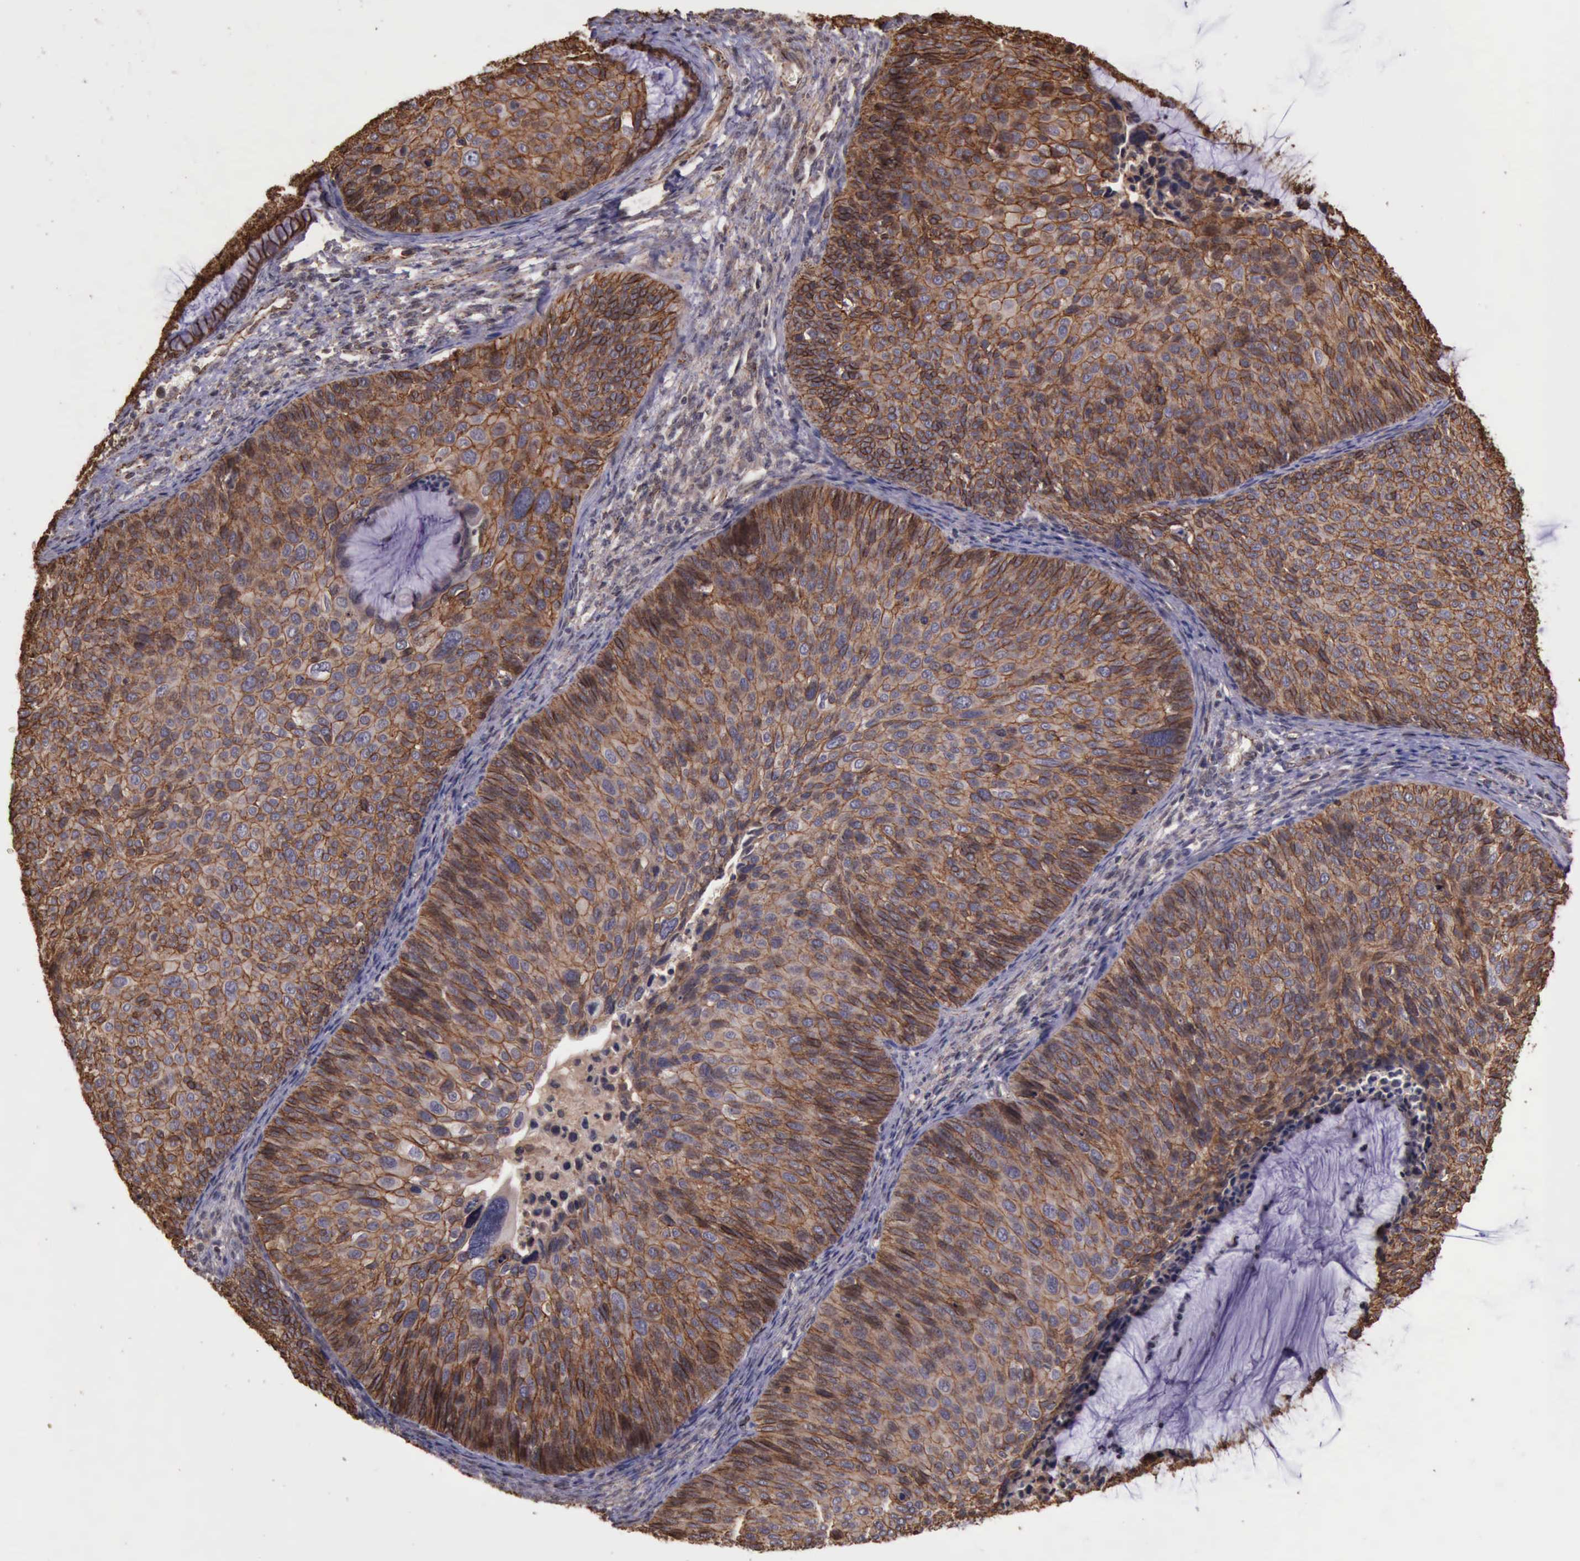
{"staining": {"intensity": "moderate", "quantity": ">75%", "location": "cytoplasmic/membranous"}, "tissue": "cervical cancer", "cell_type": "Tumor cells", "image_type": "cancer", "snomed": [{"axis": "morphology", "description": "Squamous cell carcinoma, NOS"}, {"axis": "topography", "description": "Cervix"}], "caption": "Human cervical cancer stained with a brown dye displays moderate cytoplasmic/membranous positive staining in approximately >75% of tumor cells.", "gene": "CTNNB1", "patient": {"sex": "female", "age": 36}}